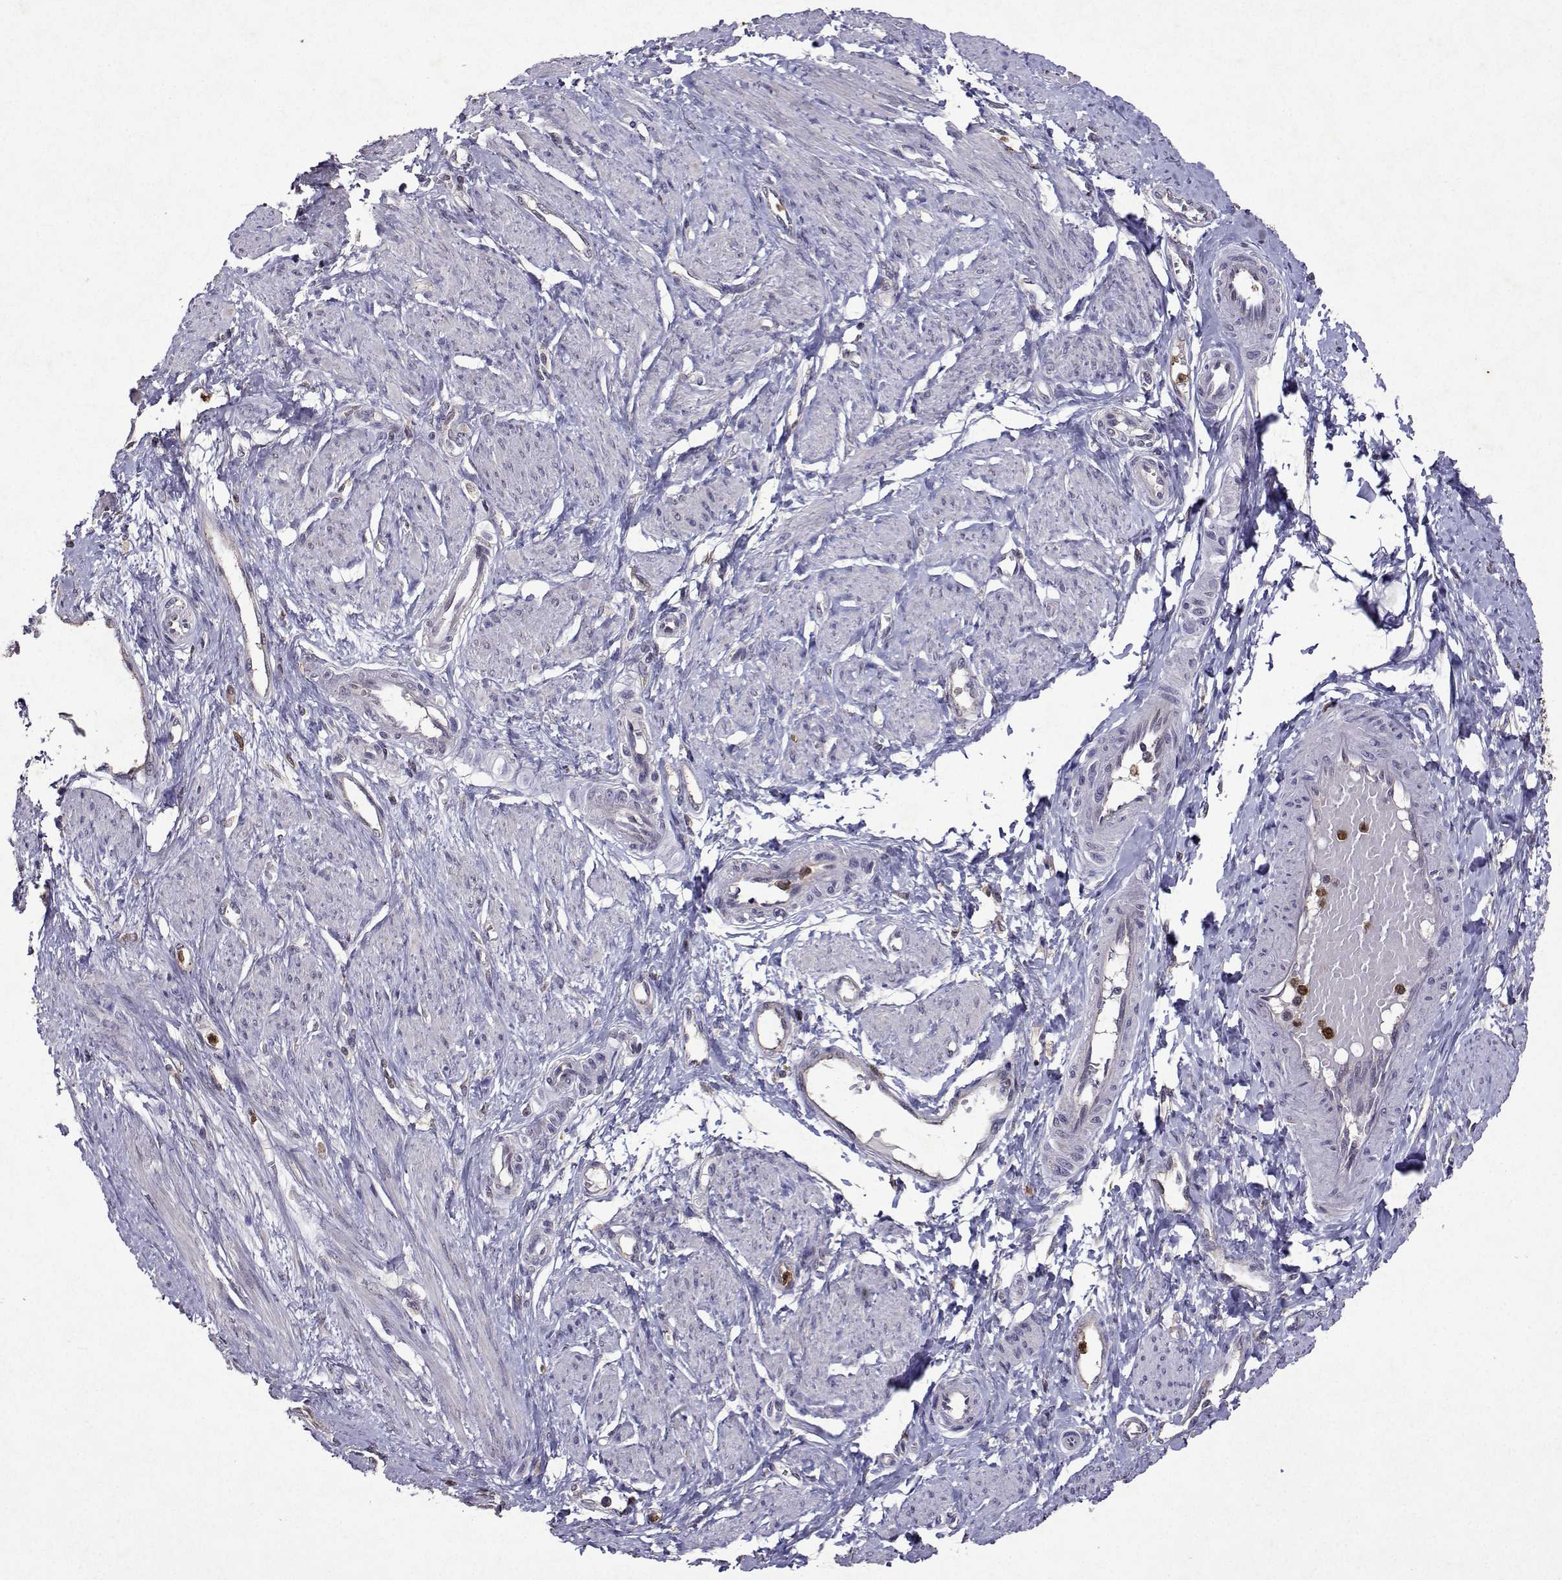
{"staining": {"intensity": "negative", "quantity": "none", "location": "none"}, "tissue": "smooth muscle", "cell_type": "Smooth muscle cells", "image_type": "normal", "snomed": [{"axis": "morphology", "description": "Normal tissue, NOS"}, {"axis": "topography", "description": "Smooth muscle"}, {"axis": "topography", "description": "Uterus"}], "caption": "This is an immunohistochemistry (IHC) image of unremarkable human smooth muscle. There is no expression in smooth muscle cells.", "gene": "APAF1", "patient": {"sex": "female", "age": 39}}